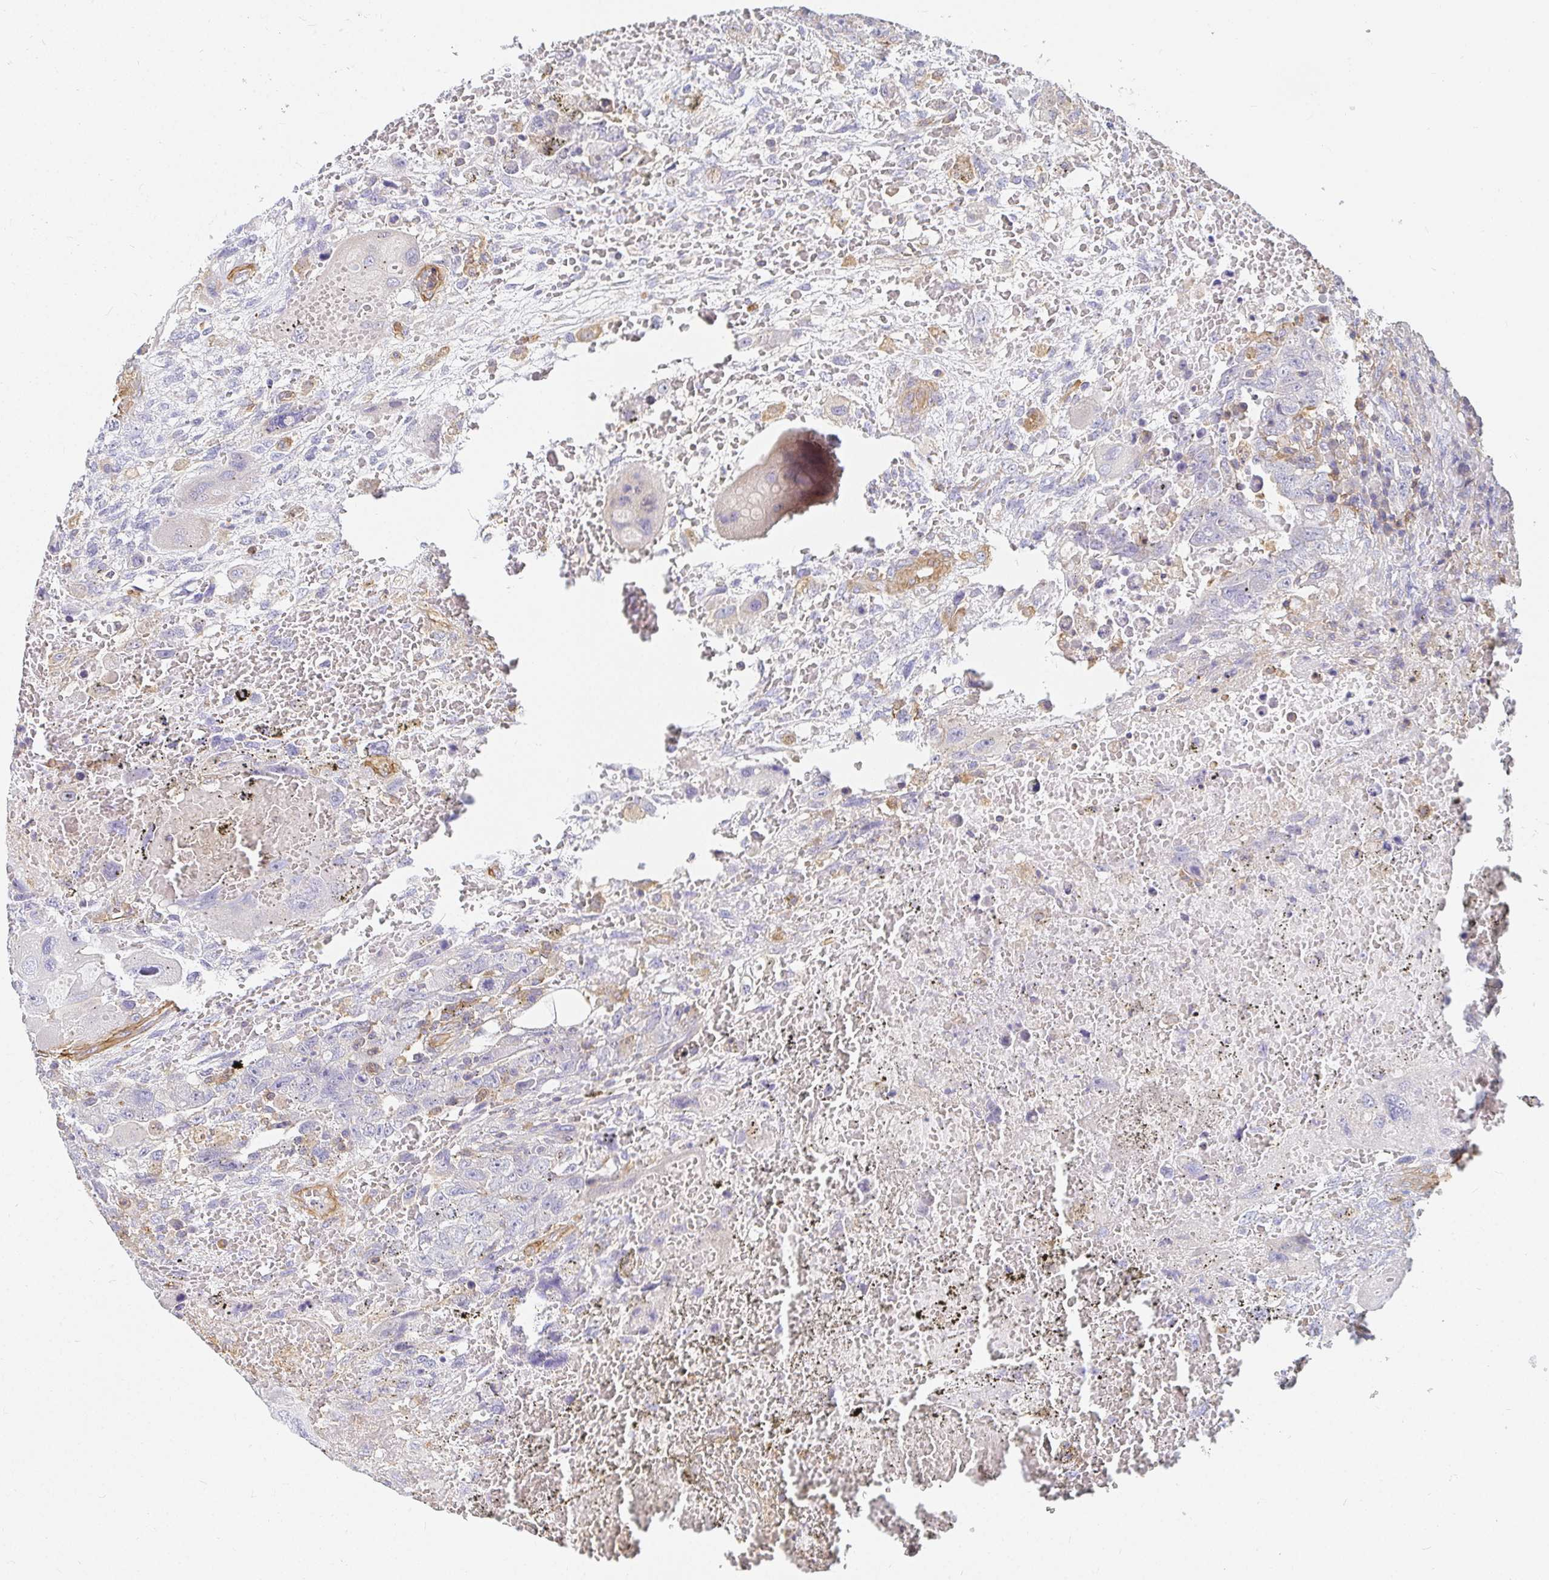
{"staining": {"intensity": "negative", "quantity": "none", "location": "none"}, "tissue": "testis cancer", "cell_type": "Tumor cells", "image_type": "cancer", "snomed": [{"axis": "morphology", "description": "Carcinoma, Embryonal, NOS"}, {"axis": "topography", "description": "Testis"}], "caption": "Immunohistochemistry micrograph of human testis embryonal carcinoma stained for a protein (brown), which displays no staining in tumor cells. (DAB (3,3'-diaminobenzidine) IHC with hematoxylin counter stain).", "gene": "TSPAN19", "patient": {"sex": "male", "age": 26}}